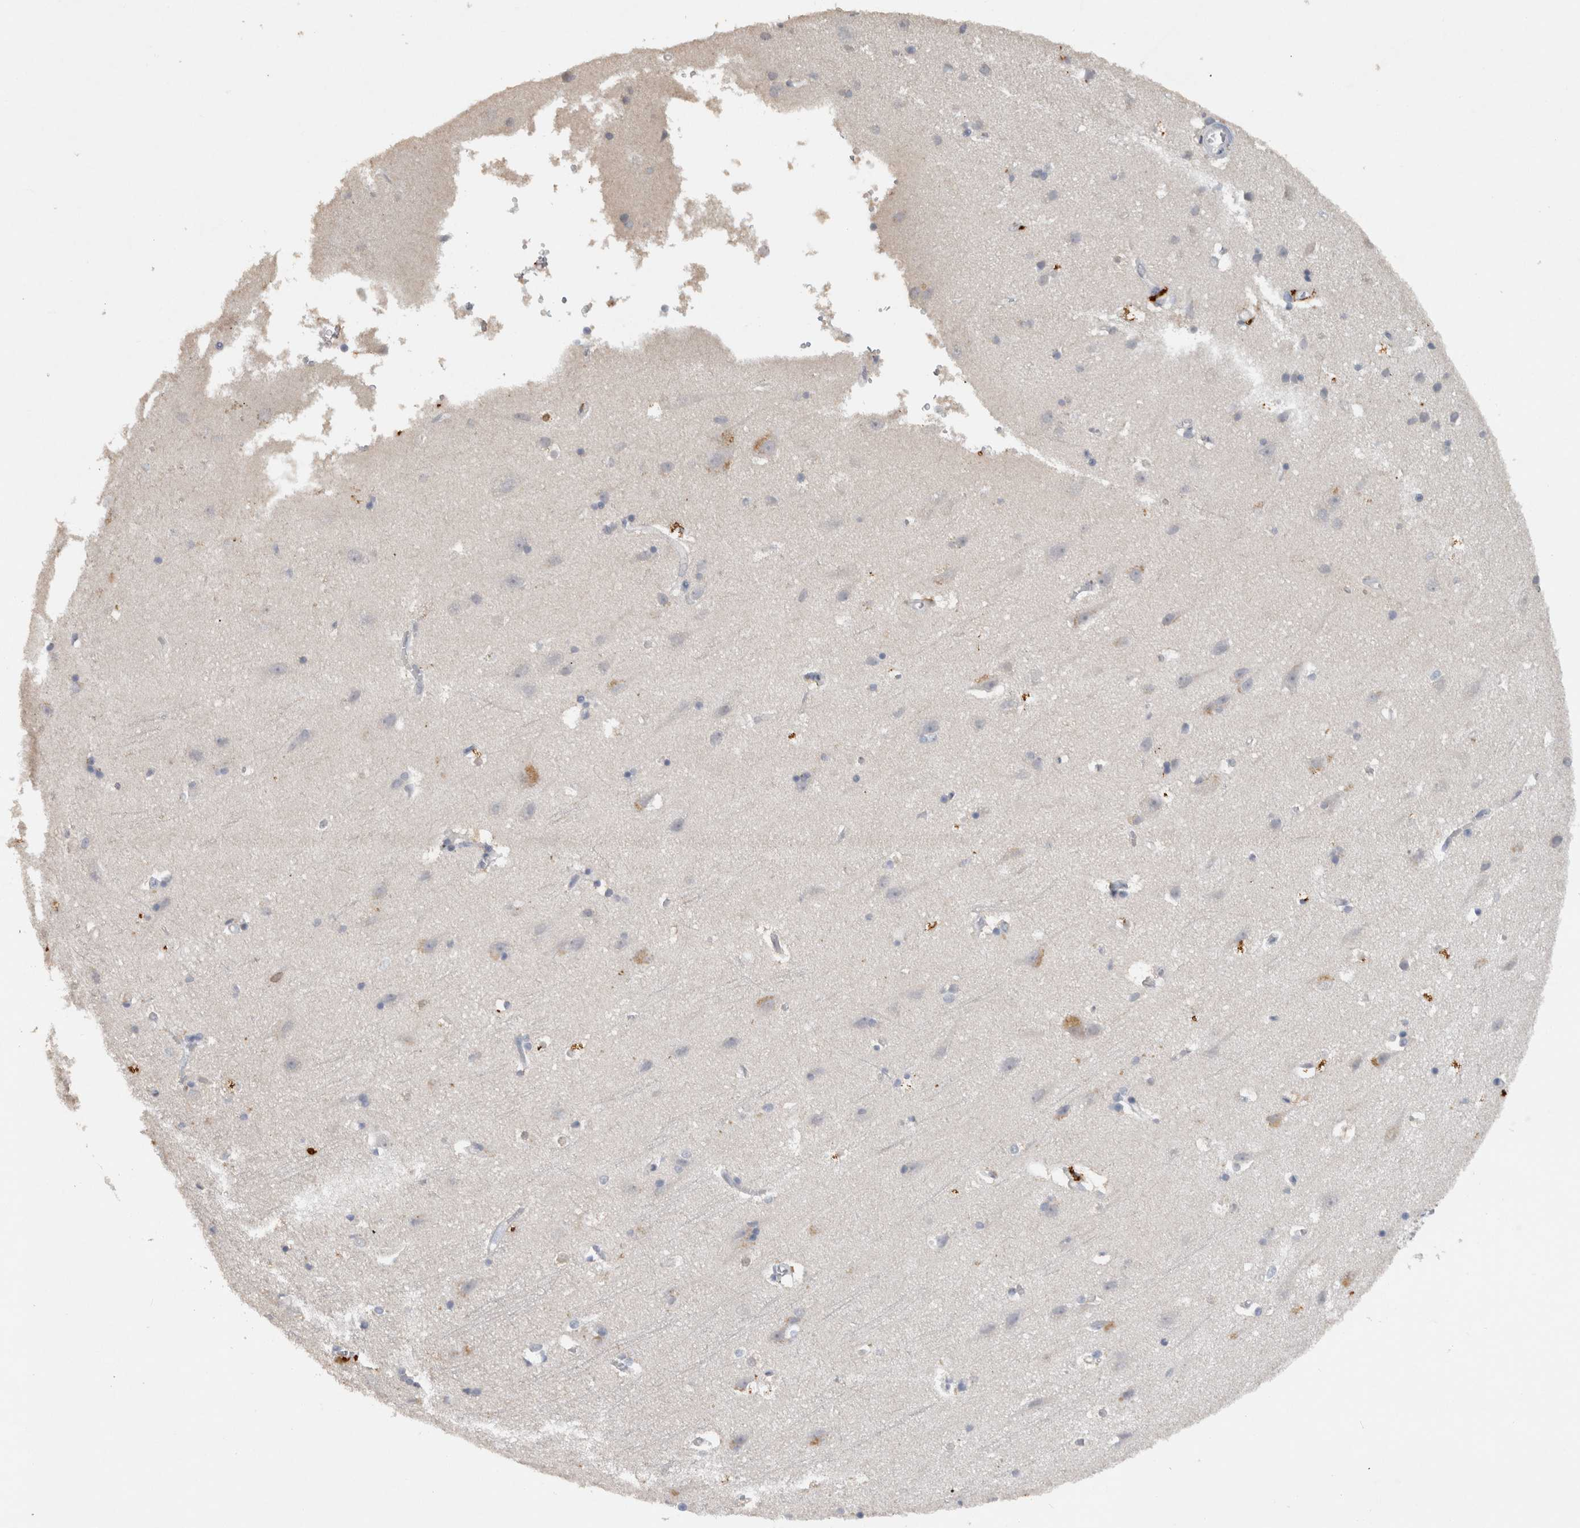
{"staining": {"intensity": "negative", "quantity": "none", "location": "none"}, "tissue": "cerebral cortex", "cell_type": "Endothelial cells", "image_type": "normal", "snomed": [{"axis": "morphology", "description": "Normal tissue, NOS"}, {"axis": "topography", "description": "Cerebral cortex"}], "caption": "An IHC histopathology image of benign cerebral cortex is shown. There is no staining in endothelial cells of cerebral cortex. The staining is performed using DAB brown chromogen with nuclei counter-stained in using hematoxylin.", "gene": "HEXD", "patient": {"sex": "male", "age": 54}}